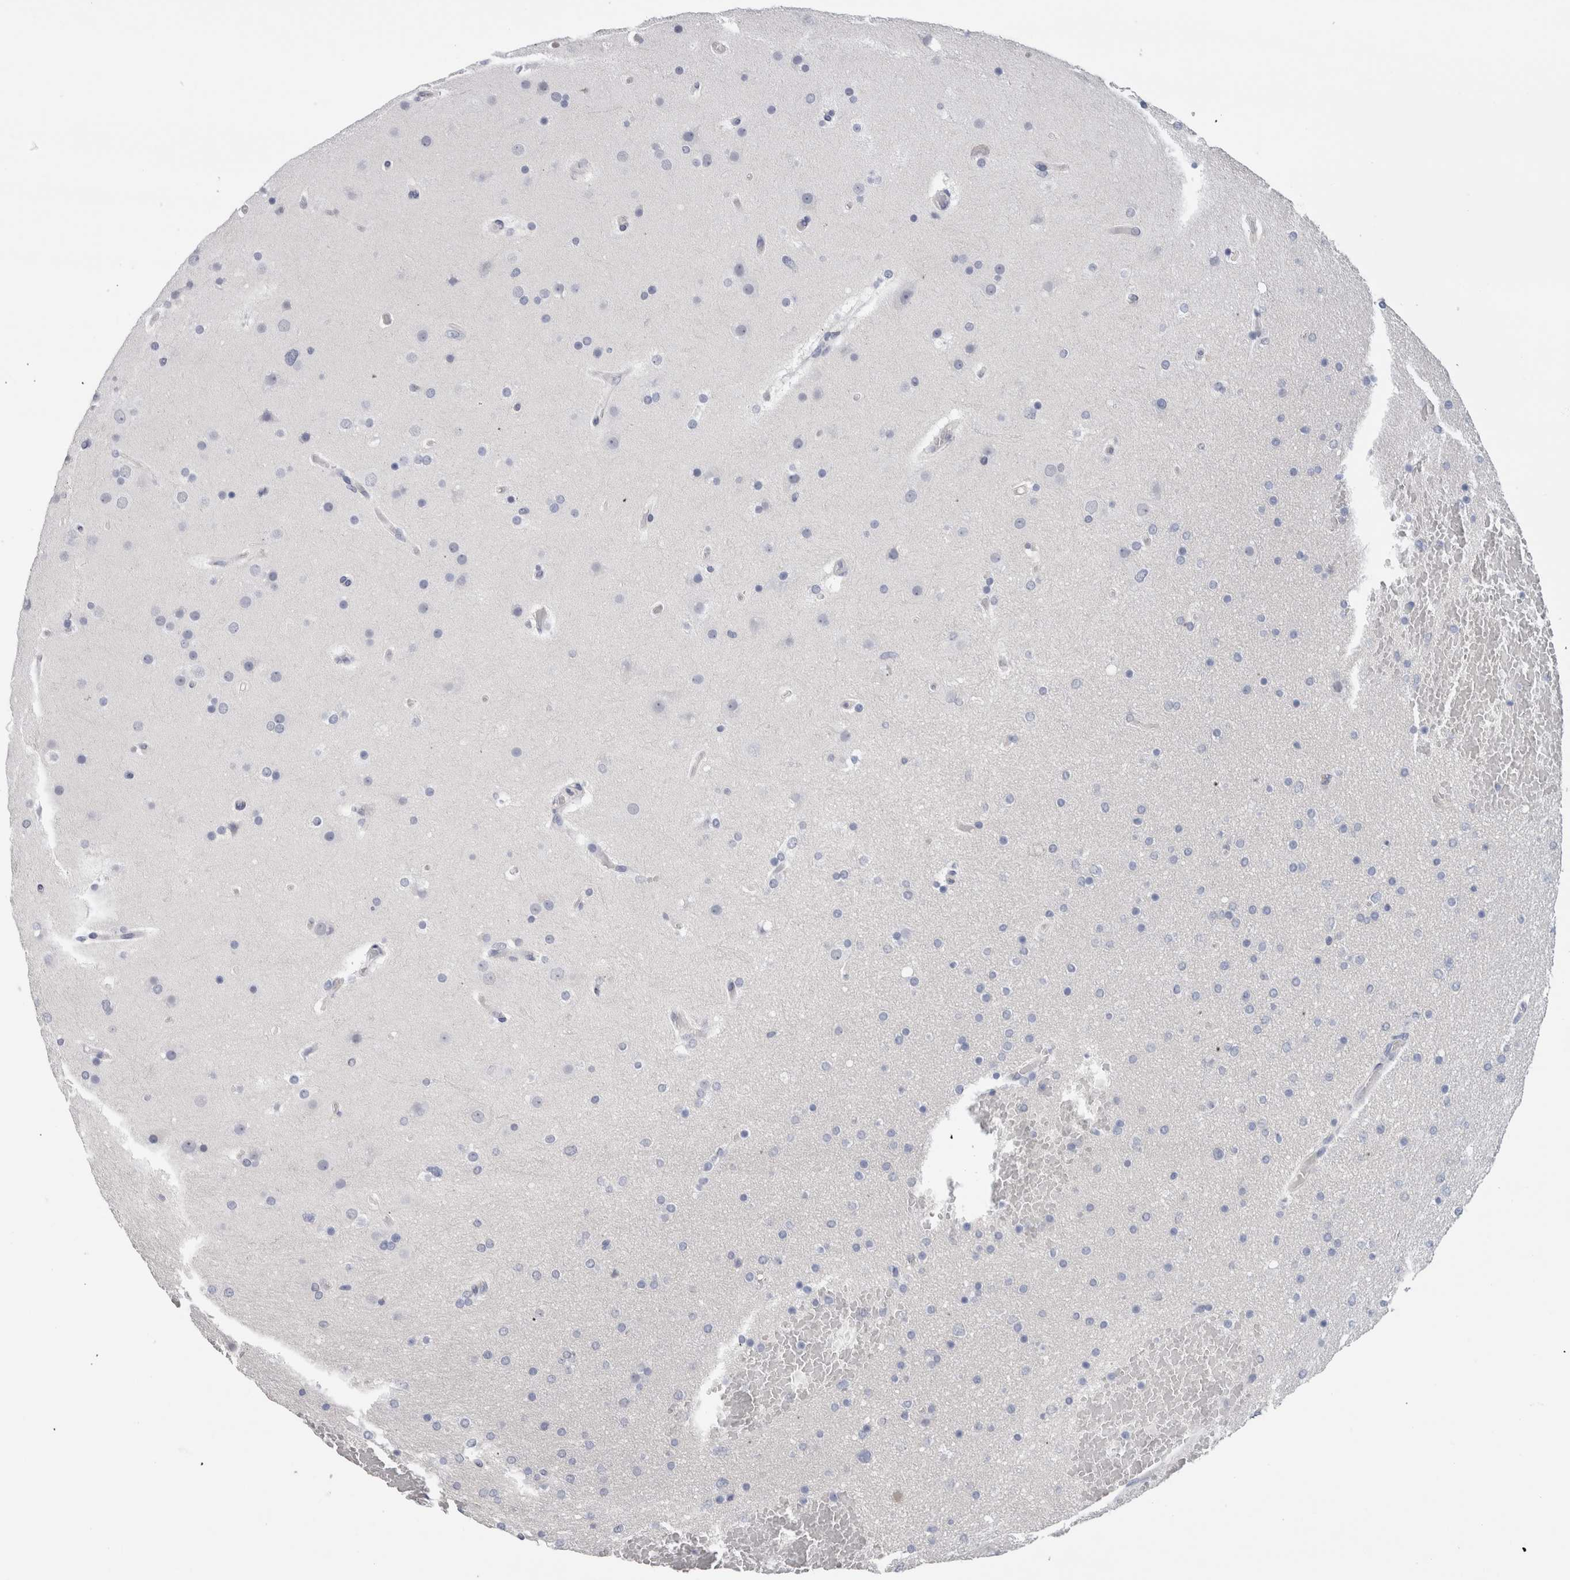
{"staining": {"intensity": "negative", "quantity": "none", "location": "none"}, "tissue": "glioma", "cell_type": "Tumor cells", "image_type": "cancer", "snomed": [{"axis": "morphology", "description": "Glioma, malignant, High grade"}, {"axis": "topography", "description": "Cerebral cortex"}], "caption": "Immunohistochemical staining of human glioma demonstrates no significant expression in tumor cells. Nuclei are stained in blue.", "gene": "FABP4", "patient": {"sex": "female", "age": 36}}